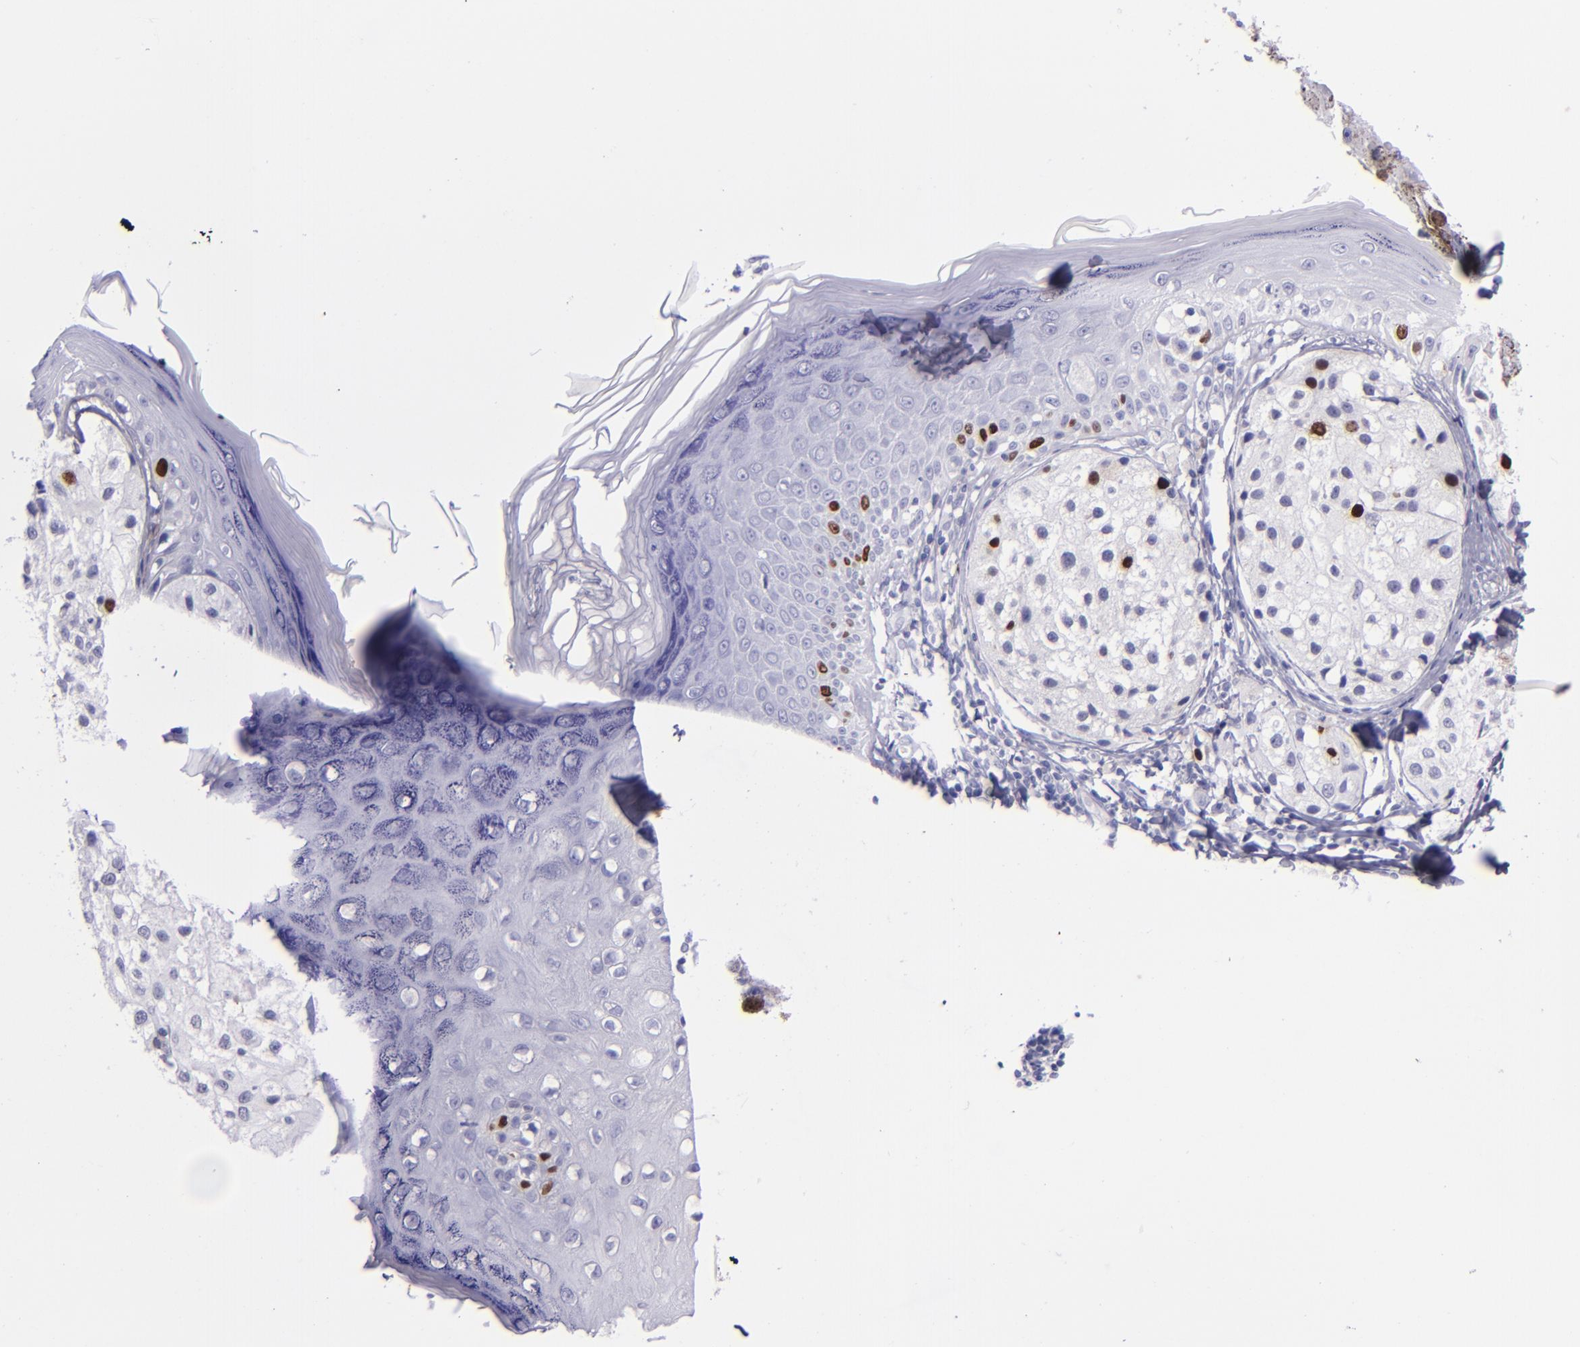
{"staining": {"intensity": "strong", "quantity": "<25%", "location": "nuclear"}, "tissue": "melanoma", "cell_type": "Tumor cells", "image_type": "cancer", "snomed": [{"axis": "morphology", "description": "Malignant melanoma, NOS"}, {"axis": "topography", "description": "Skin"}], "caption": "Tumor cells demonstrate medium levels of strong nuclear staining in approximately <25% of cells in malignant melanoma. (DAB (3,3'-diaminobenzidine) IHC with brightfield microscopy, high magnification).", "gene": "TOP2A", "patient": {"sex": "male", "age": 23}}